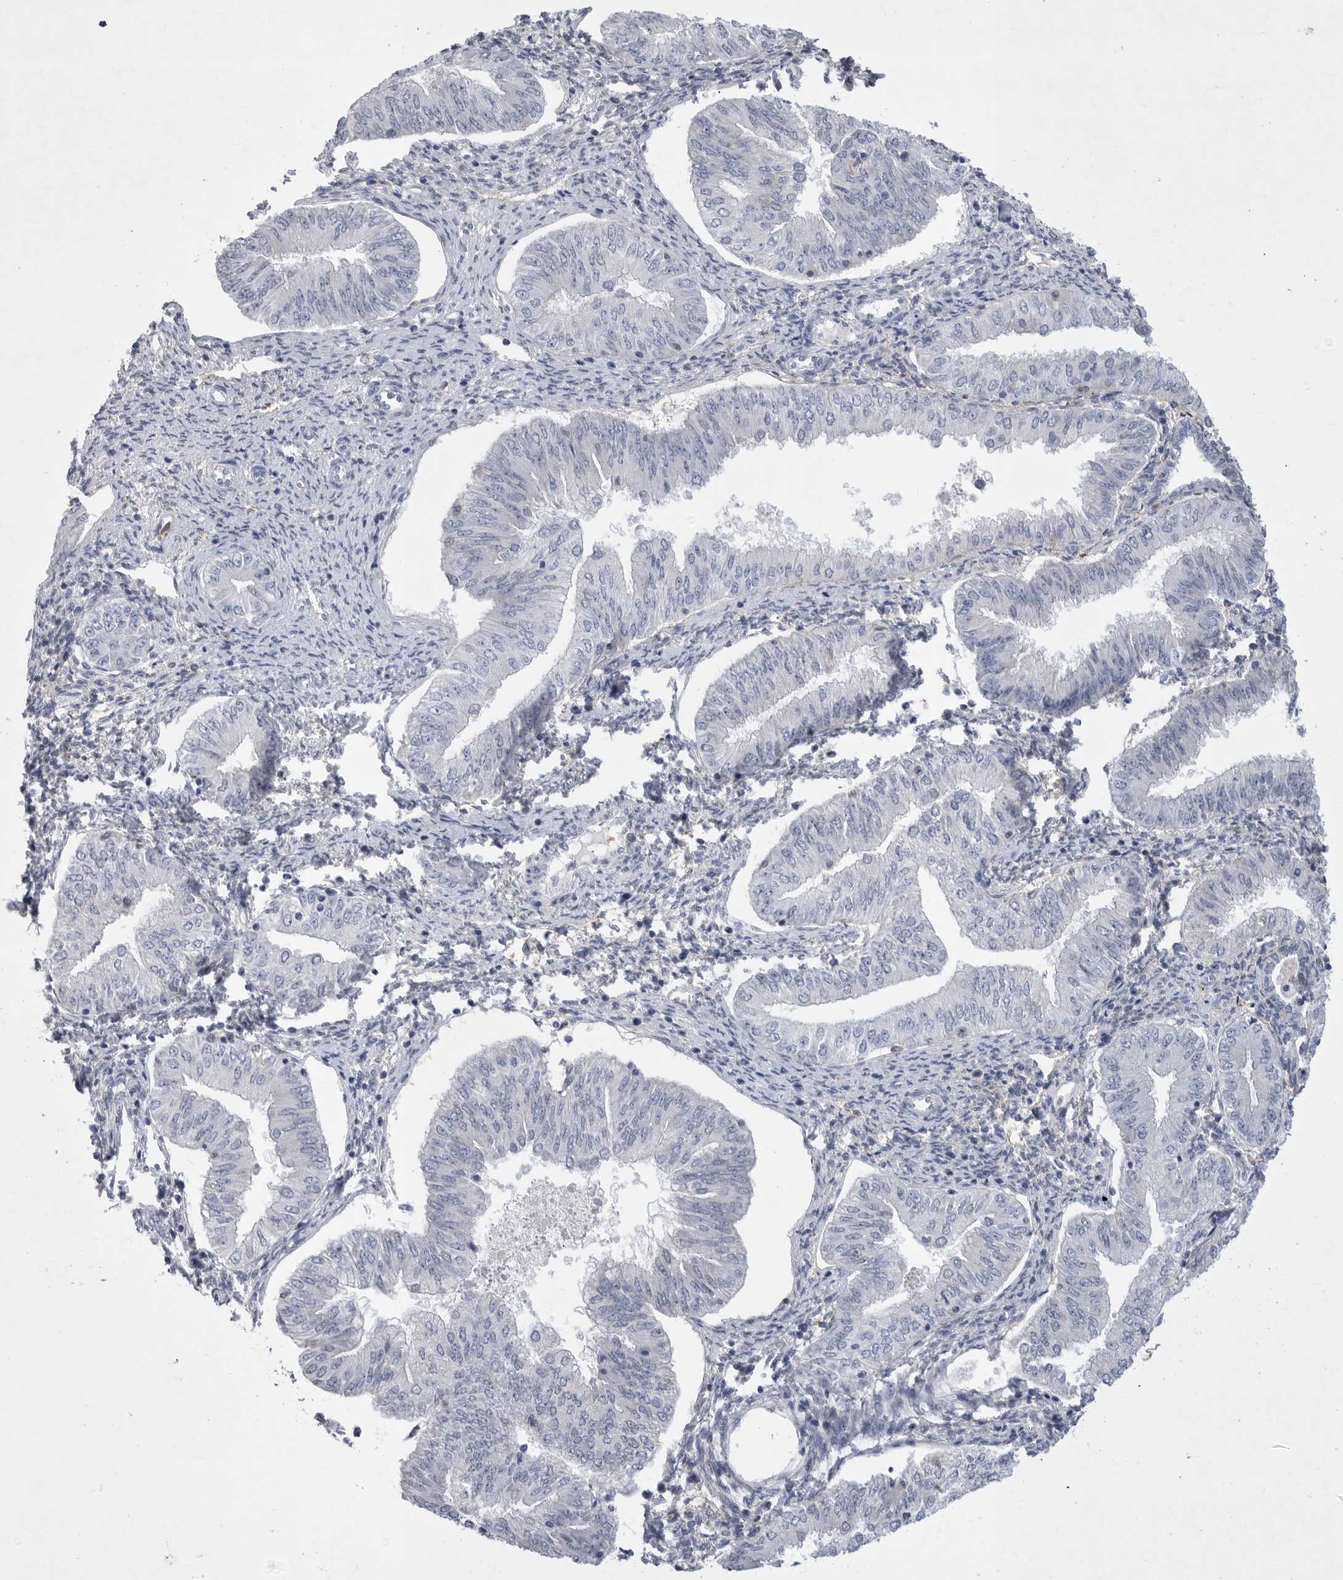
{"staining": {"intensity": "negative", "quantity": "none", "location": "none"}, "tissue": "endometrial cancer", "cell_type": "Tumor cells", "image_type": "cancer", "snomed": [{"axis": "morphology", "description": "Normal tissue, NOS"}, {"axis": "morphology", "description": "Adenocarcinoma, NOS"}, {"axis": "topography", "description": "Endometrium"}], "caption": "An immunohistochemistry image of endometrial cancer (adenocarcinoma) is shown. There is no staining in tumor cells of endometrial cancer (adenocarcinoma).", "gene": "SIGLEC10", "patient": {"sex": "female", "age": 53}}